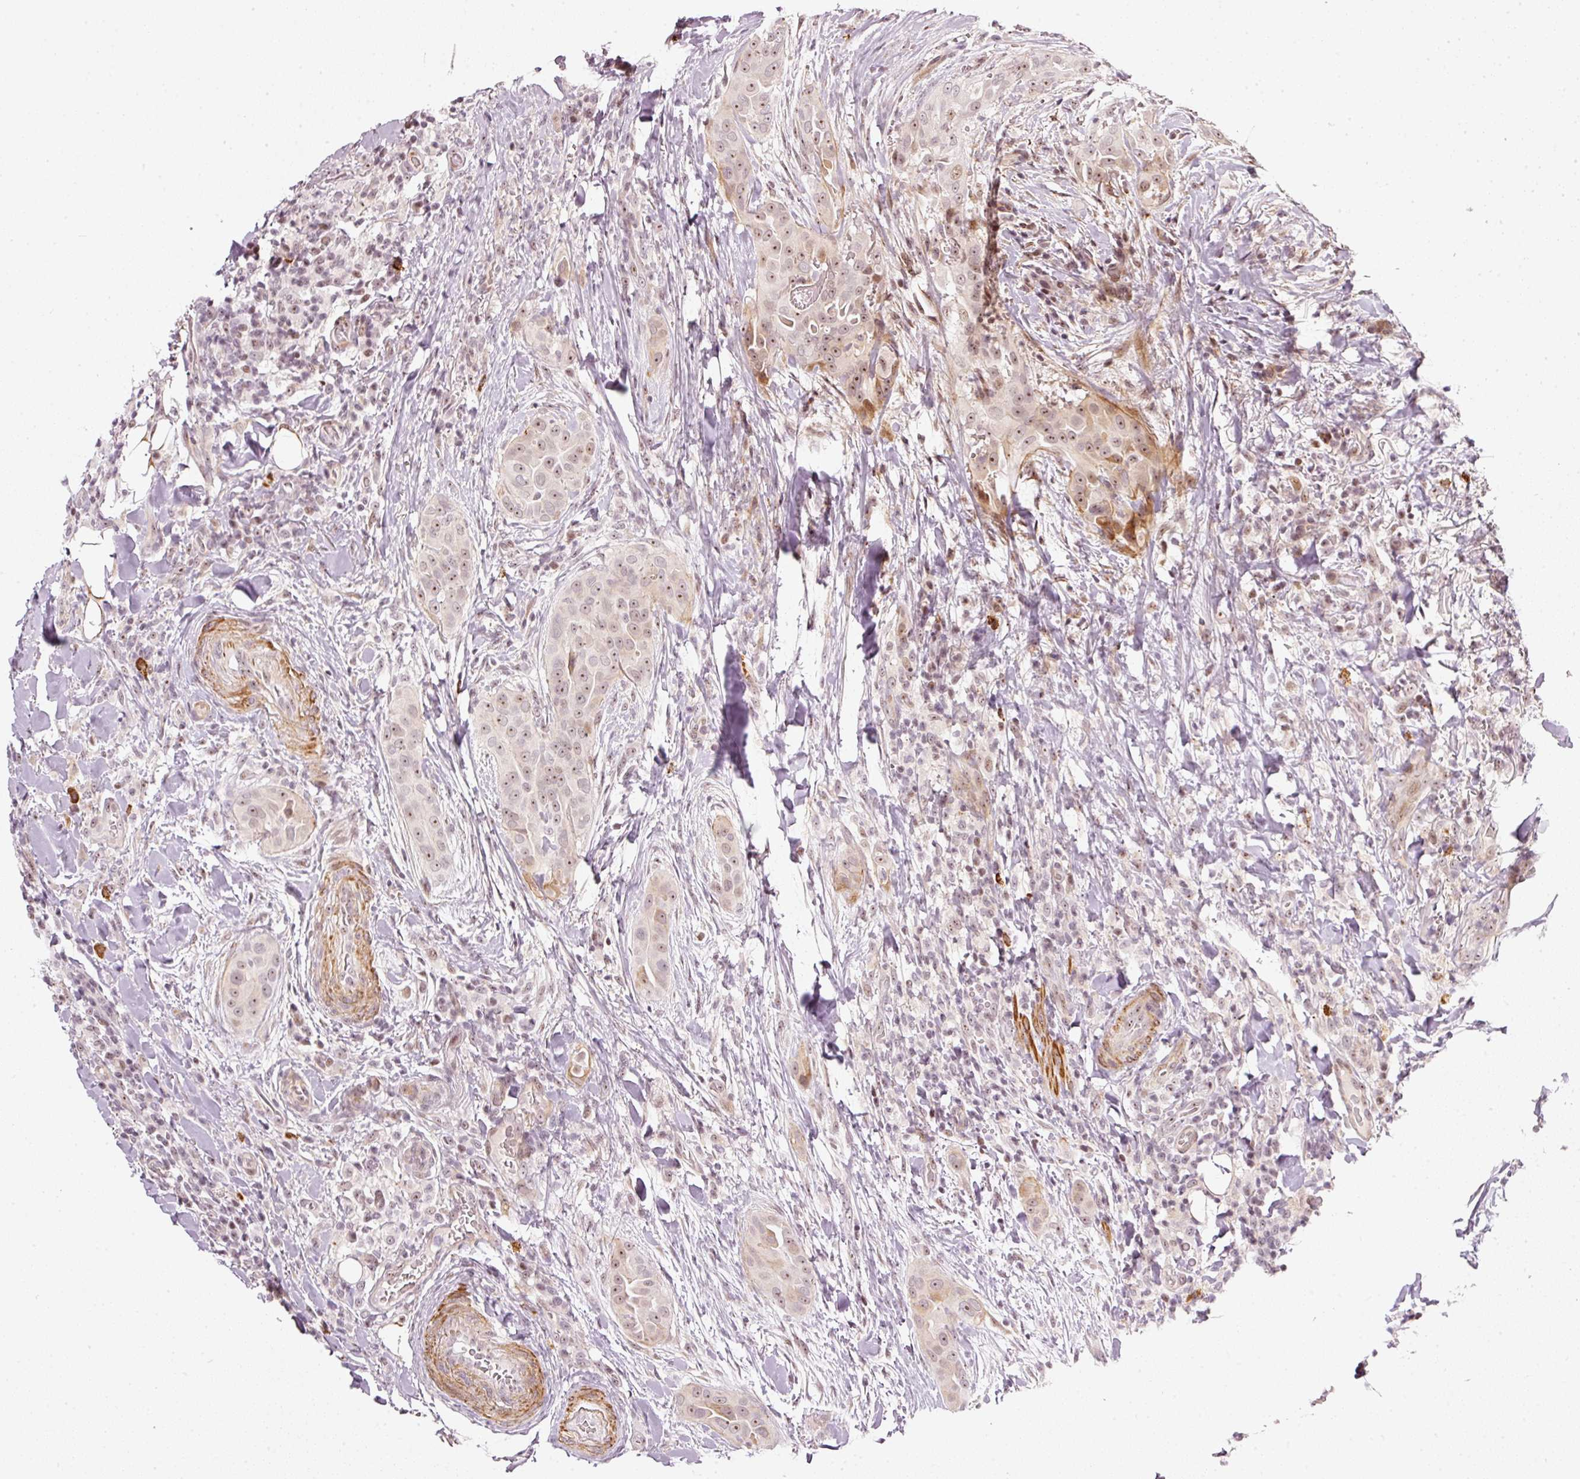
{"staining": {"intensity": "moderate", "quantity": ">75%", "location": "nuclear"}, "tissue": "thyroid cancer", "cell_type": "Tumor cells", "image_type": "cancer", "snomed": [{"axis": "morphology", "description": "Papillary adenocarcinoma, NOS"}, {"axis": "topography", "description": "Thyroid gland"}], "caption": "This is a histology image of IHC staining of thyroid cancer (papillary adenocarcinoma), which shows moderate positivity in the nuclear of tumor cells.", "gene": "MXRA8", "patient": {"sex": "male", "age": 61}}